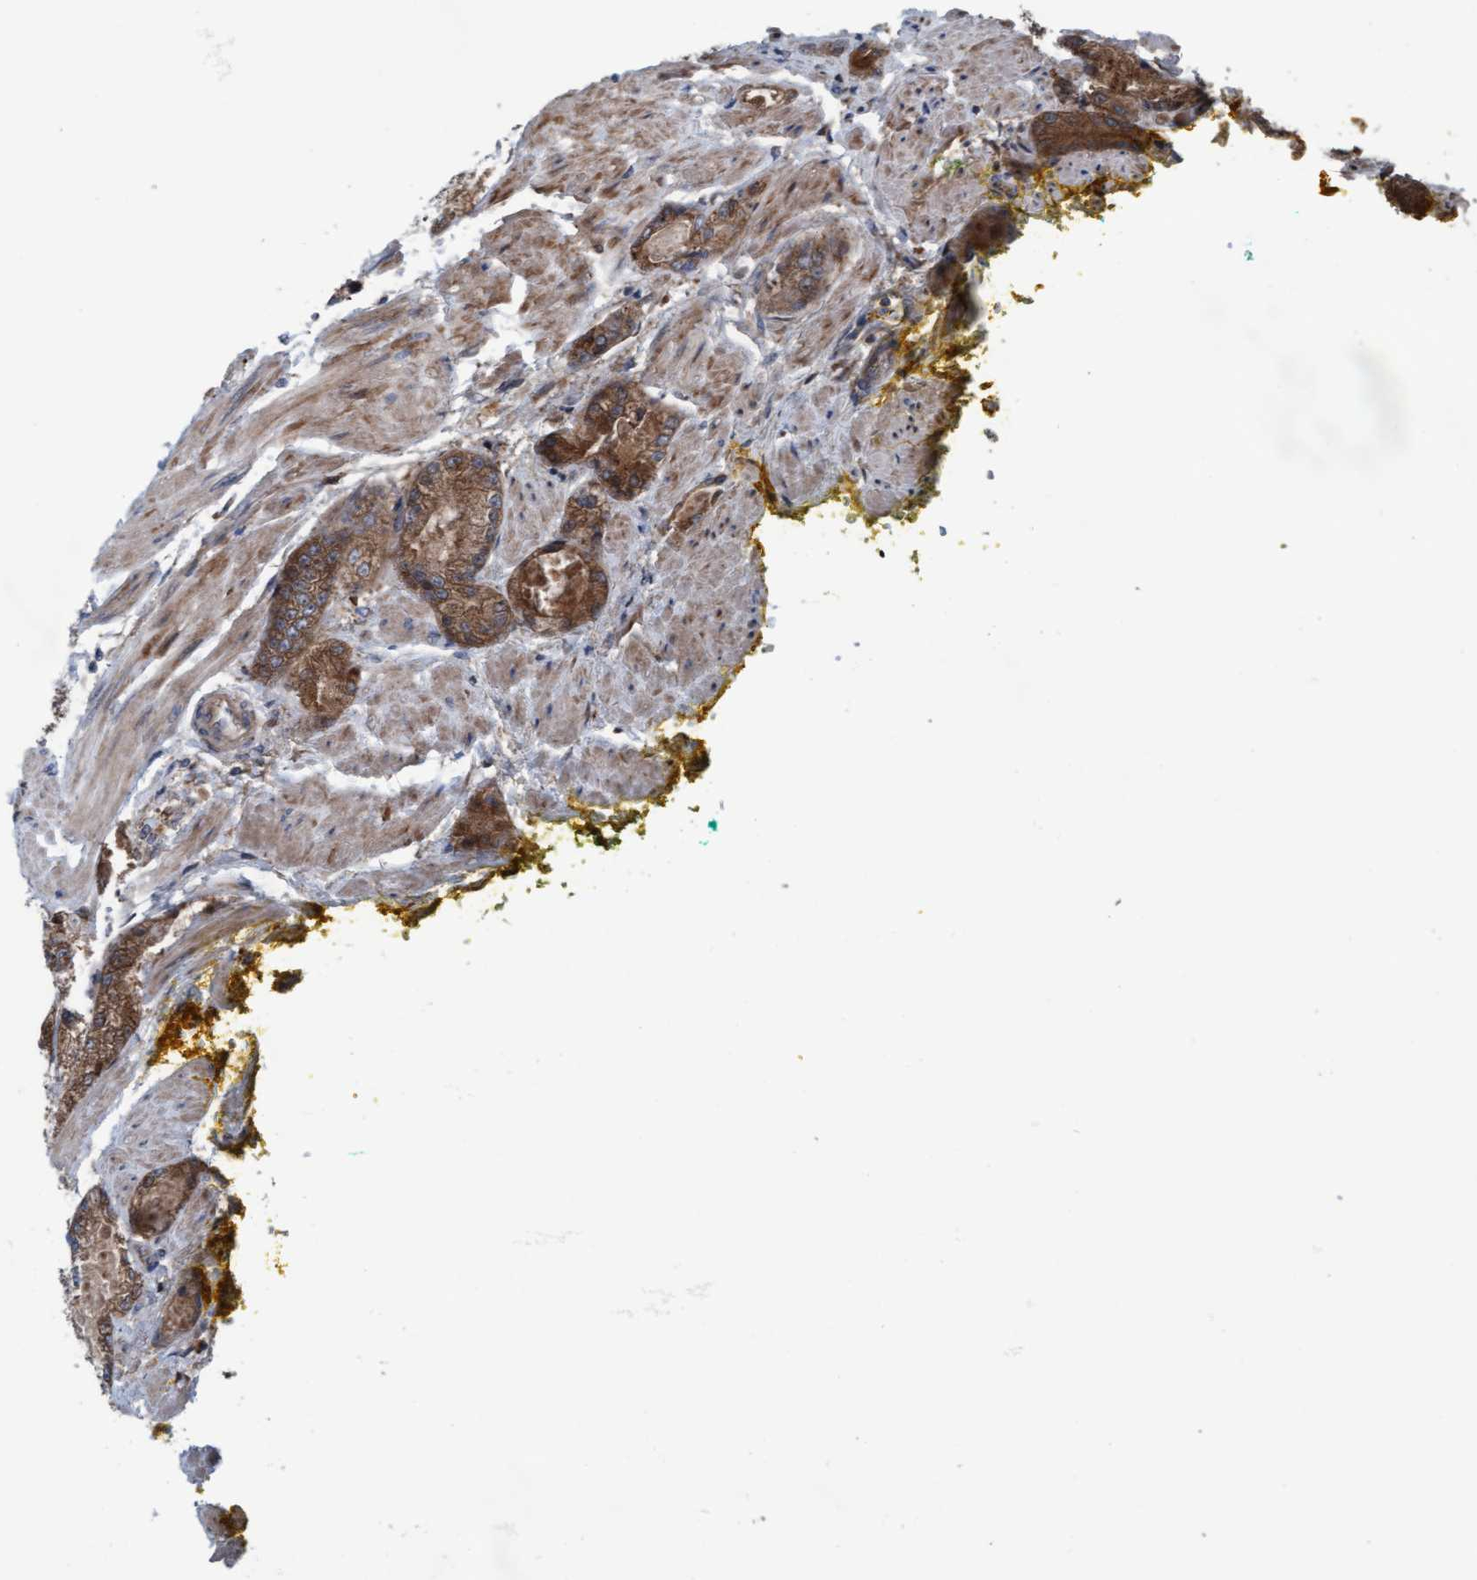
{"staining": {"intensity": "moderate", "quantity": ">75%", "location": "cytoplasmic/membranous"}, "tissue": "prostate cancer", "cell_type": "Tumor cells", "image_type": "cancer", "snomed": [{"axis": "morphology", "description": "Adenocarcinoma, High grade"}, {"axis": "topography", "description": "Prostate"}], "caption": "DAB (3,3'-diaminobenzidine) immunohistochemical staining of human prostate cancer (adenocarcinoma (high-grade)) demonstrates moderate cytoplasmic/membranous protein positivity in about >75% of tumor cells.", "gene": "KLHL26", "patient": {"sex": "male", "age": 50}}